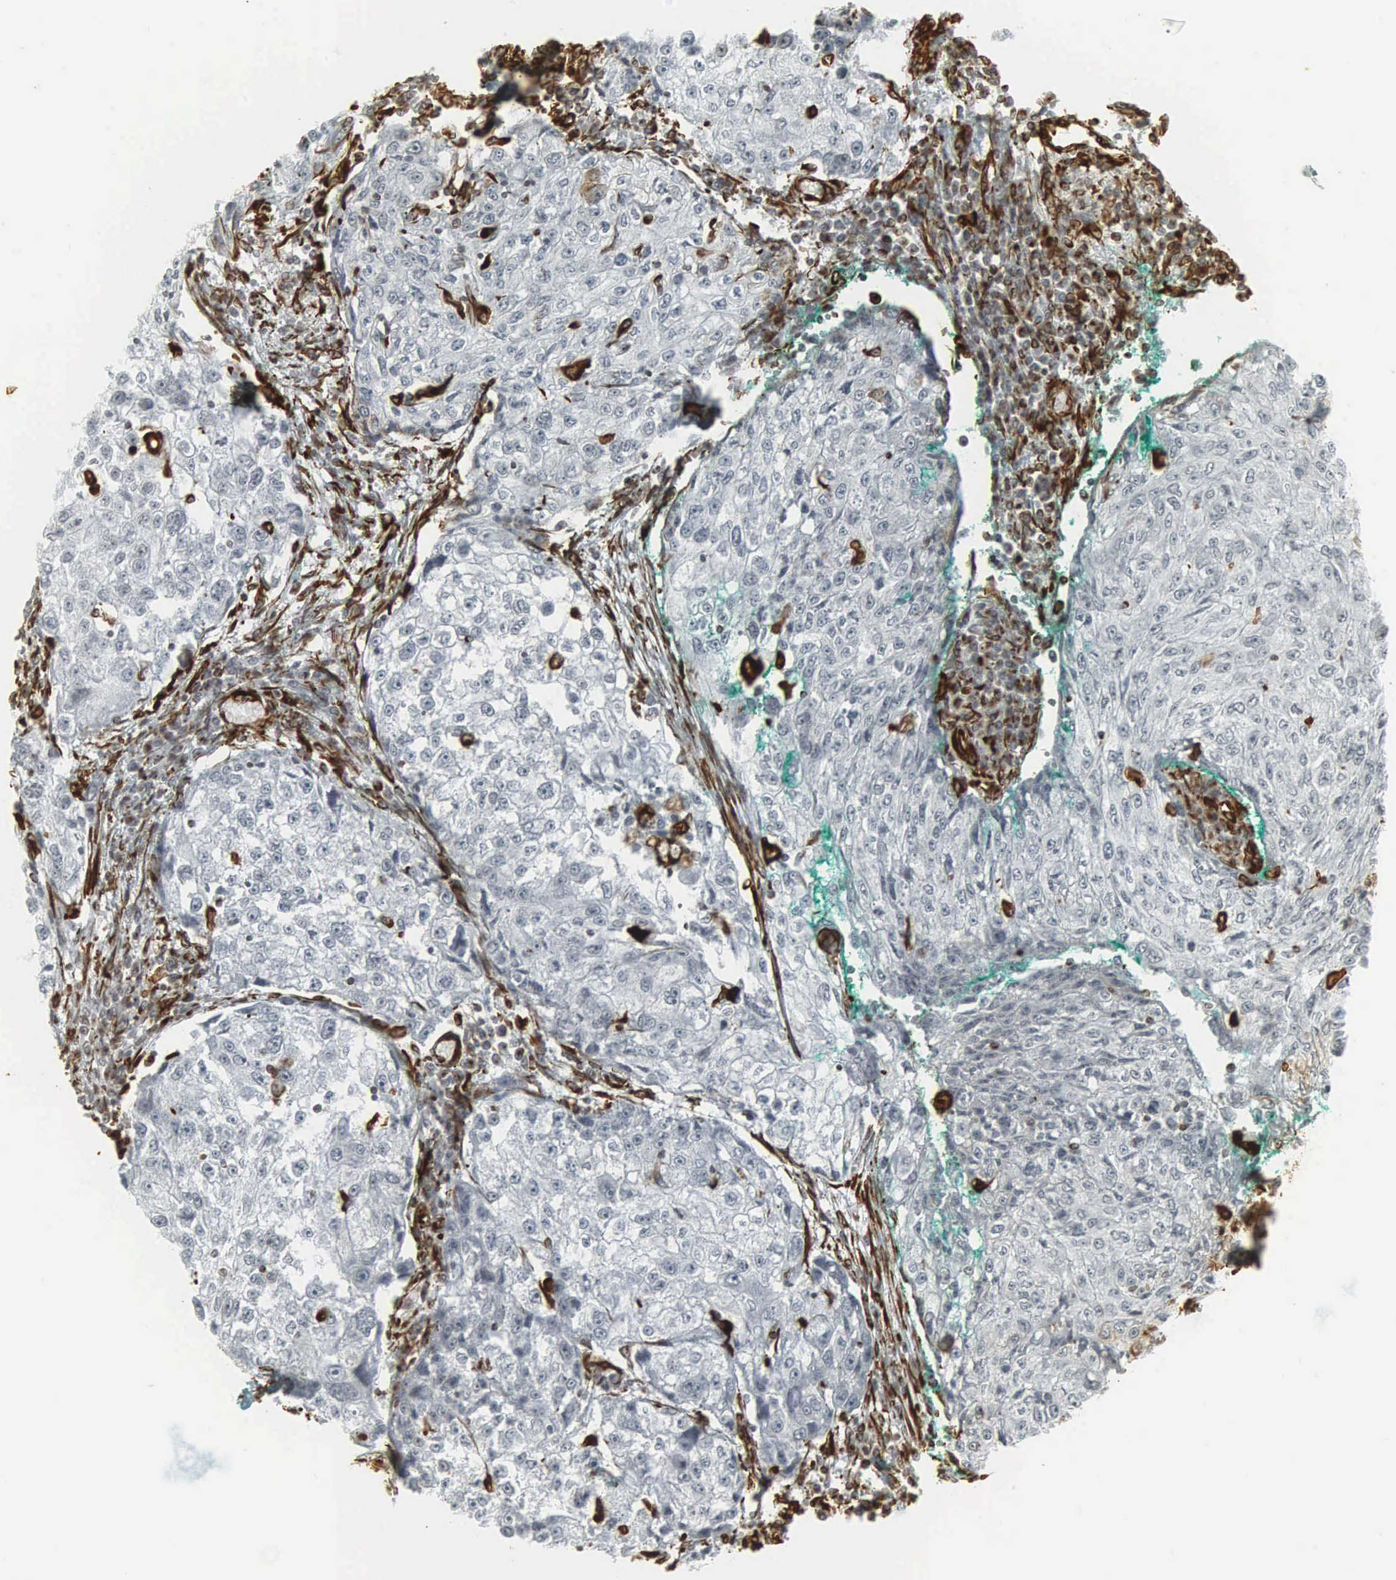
{"staining": {"intensity": "weak", "quantity": "<25%", "location": "cytoplasmic/membranous,nuclear"}, "tissue": "cervical cancer", "cell_type": "Tumor cells", "image_type": "cancer", "snomed": [{"axis": "morphology", "description": "Squamous cell carcinoma, NOS"}, {"axis": "topography", "description": "Cervix"}], "caption": "IHC histopathology image of neoplastic tissue: cervical cancer stained with DAB (3,3'-diaminobenzidine) shows no significant protein positivity in tumor cells.", "gene": "VIM", "patient": {"sex": "female", "age": 57}}